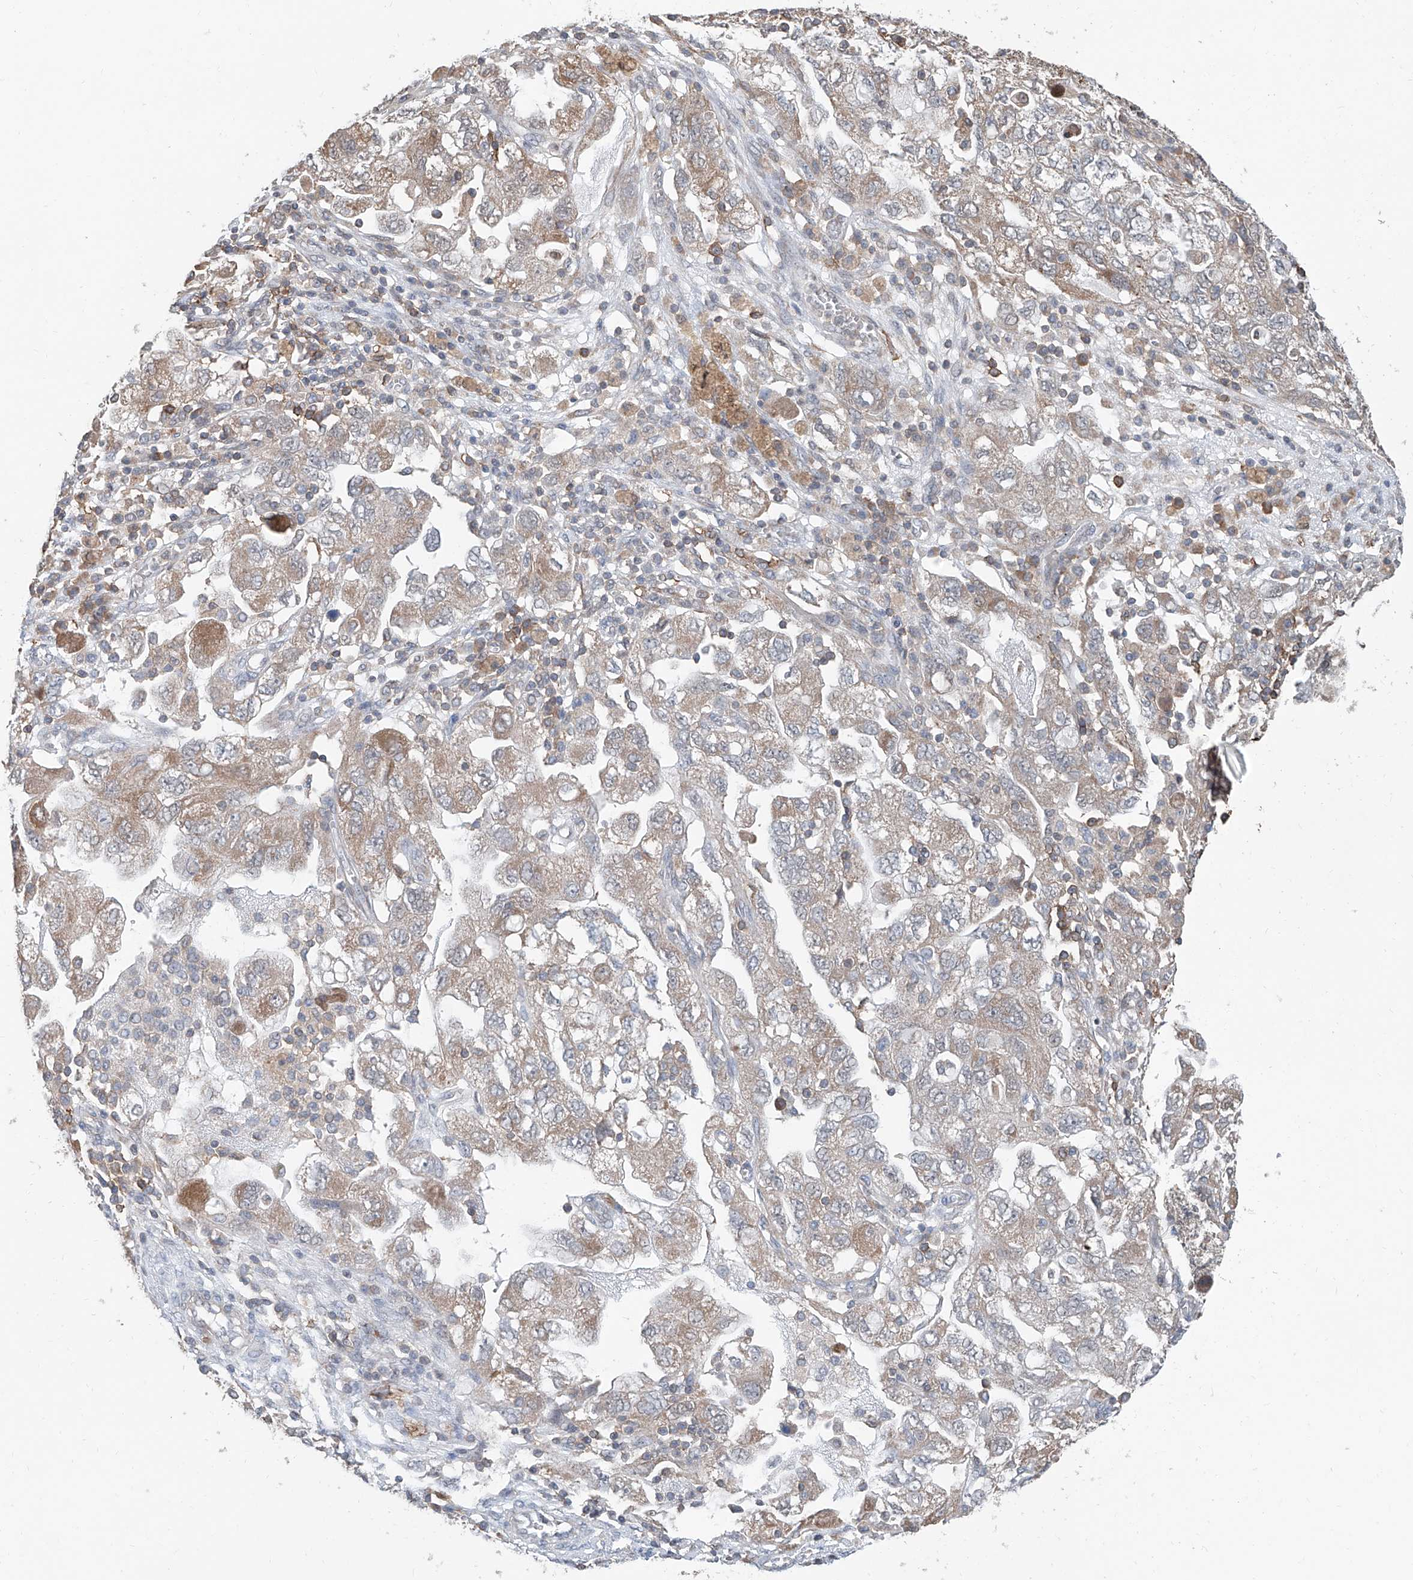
{"staining": {"intensity": "weak", "quantity": "25%-75%", "location": "cytoplasmic/membranous"}, "tissue": "ovarian cancer", "cell_type": "Tumor cells", "image_type": "cancer", "snomed": [{"axis": "morphology", "description": "Carcinoma, NOS"}, {"axis": "morphology", "description": "Cystadenocarcinoma, serous, NOS"}, {"axis": "topography", "description": "Ovary"}], "caption": "Protein staining by immunohistochemistry demonstrates weak cytoplasmic/membranous expression in approximately 25%-75% of tumor cells in ovarian cancer (serous cystadenocarcinoma).", "gene": "KCNK10", "patient": {"sex": "female", "age": 69}}